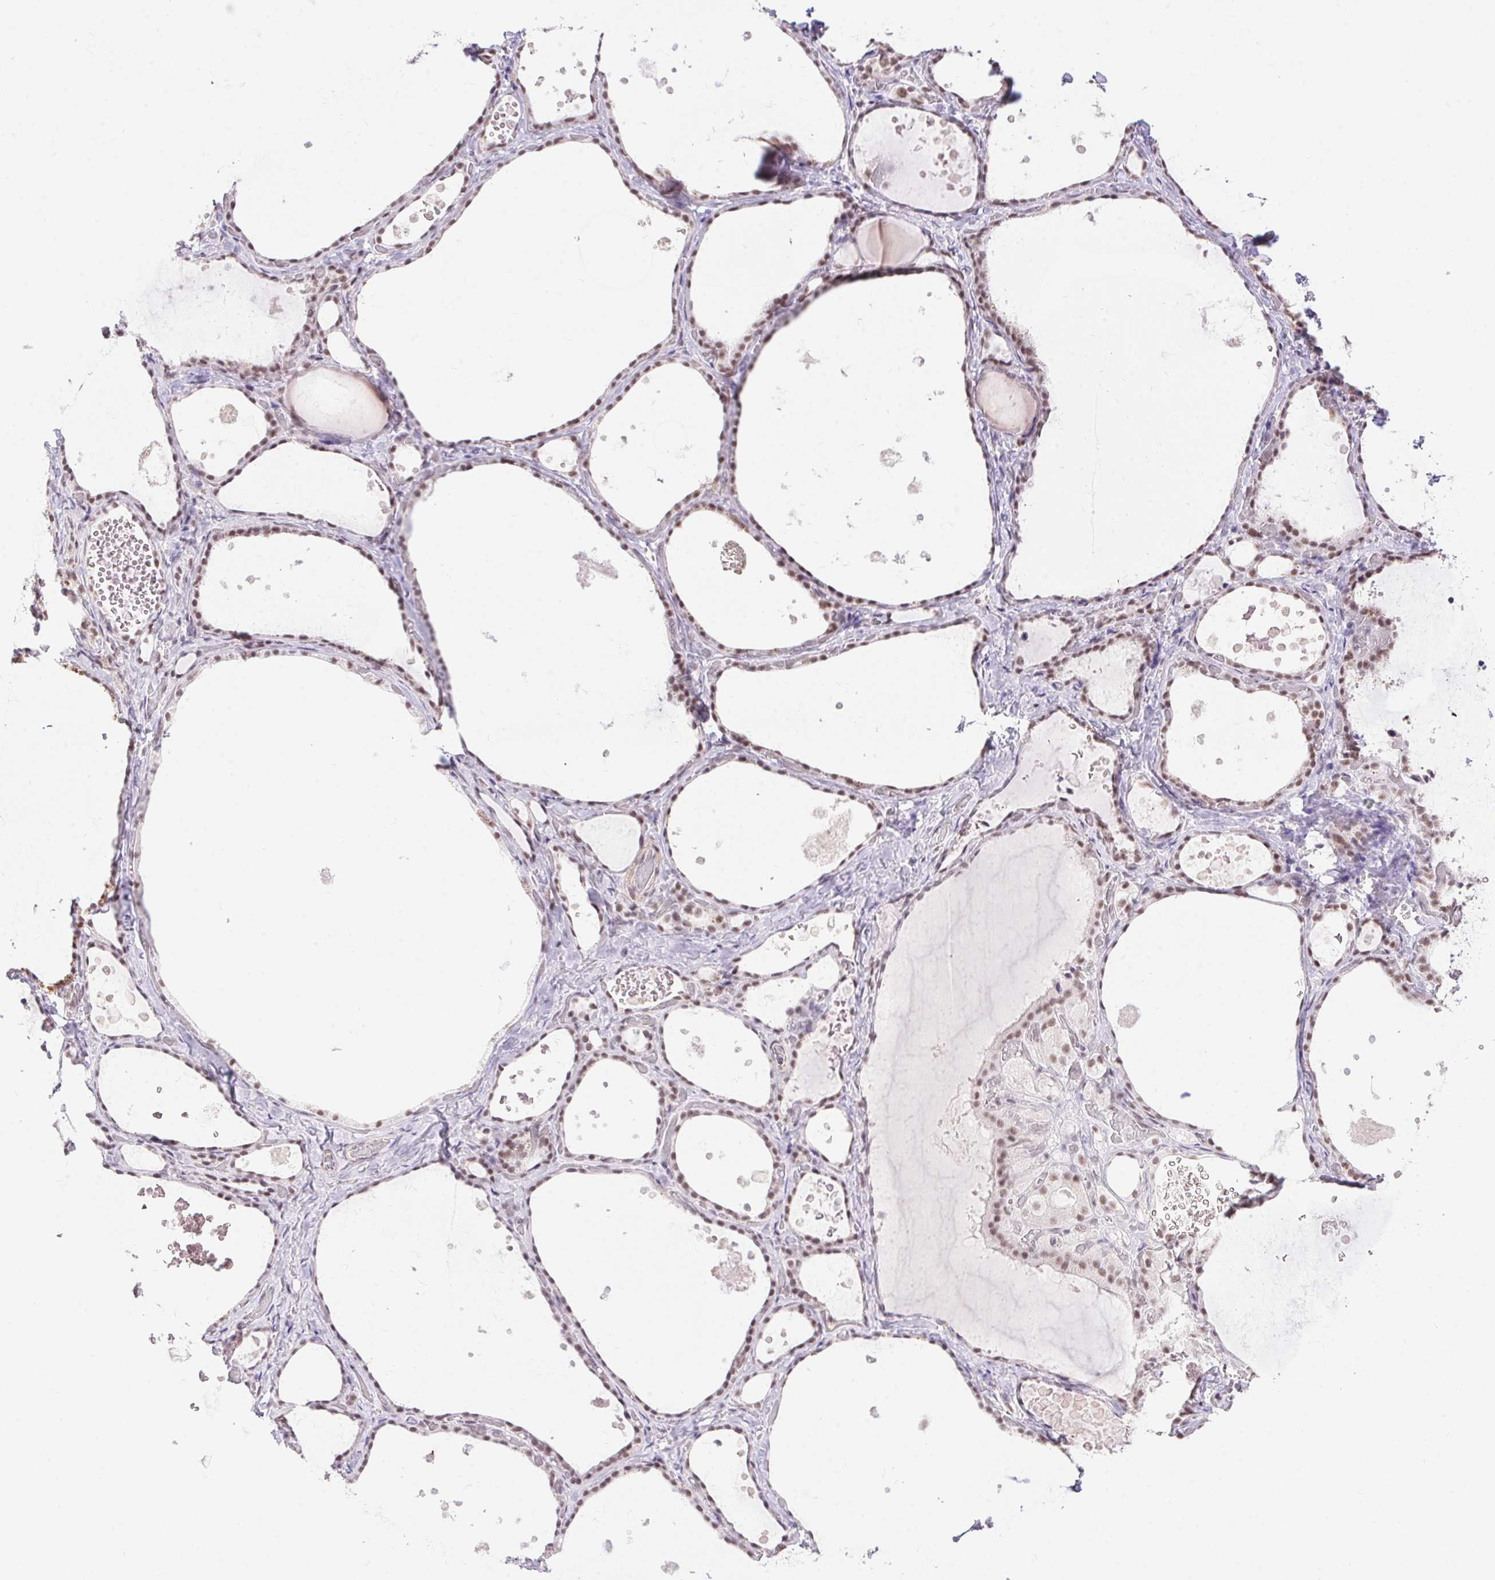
{"staining": {"intensity": "moderate", "quantity": "25%-75%", "location": "nuclear"}, "tissue": "thyroid gland", "cell_type": "Glandular cells", "image_type": "normal", "snomed": [{"axis": "morphology", "description": "Normal tissue, NOS"}, {"axis": "topography", "description": "Thyroid gland"}], "caption": "Immunohistochemical staining of benign thyroid gland shows medium levels of moderate nuclear positivity in approximately 25%-75% of glandular cells. (IHC, brightfield microscopy, high magnification).", "gene": "DDX17", "patient": {"sex": "female", "age": 56}}